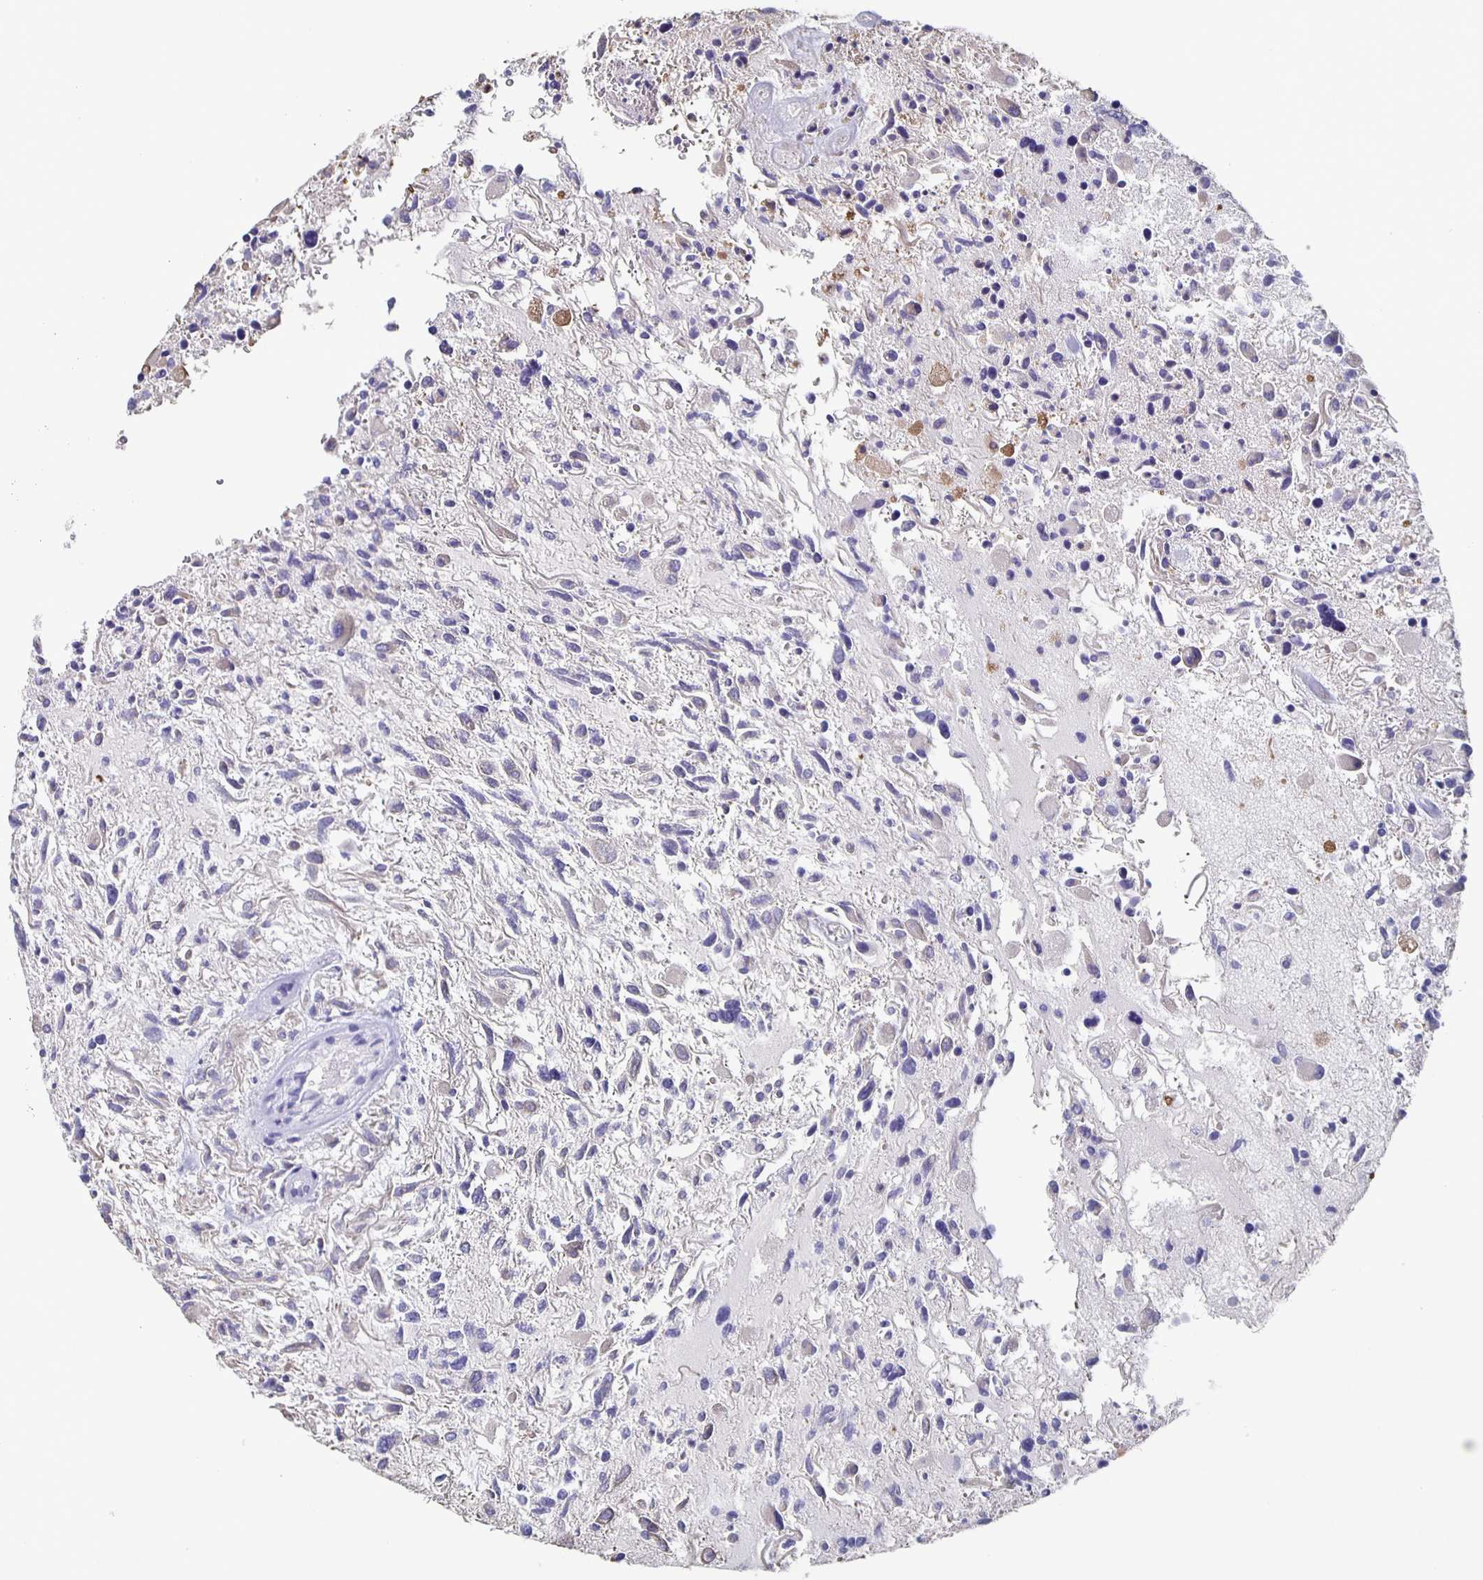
{"staining": {"intensity": "negative", "quantity": "none", "location": "none"}, "tissue": "glioma", "cell_type": "Tumor cells", "image_type": "cancer", "snomed": [{"axis": "morphology", "description": "Glioma, malignant, High grade"}, {"axis": "topography", "description": "Brain"}], "caption": "Tumor cells show no significant staining in glioma.", "gene": "CACNA2D2", "patient": {"sex": "female", "age": 11}}